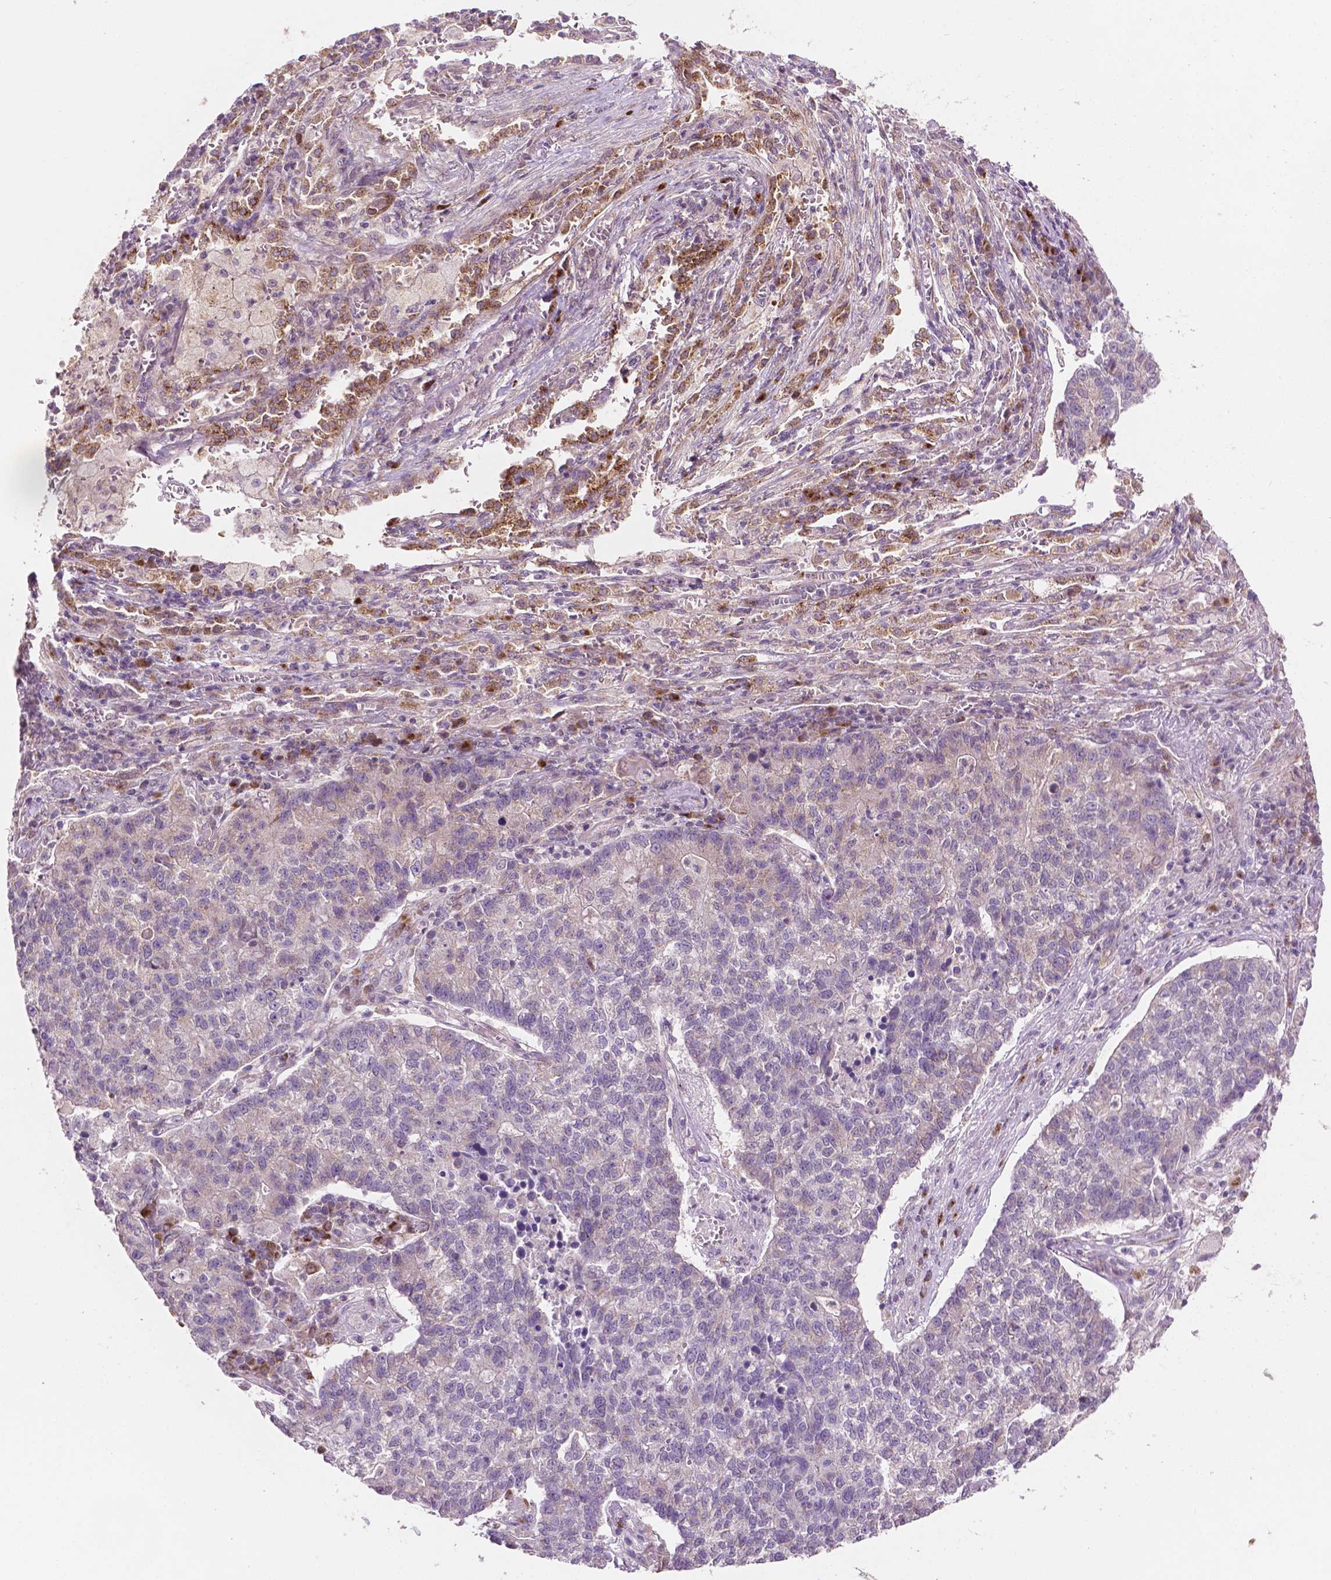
{"staining": {"intensity": "negative", "quantity": "none", "location": "none"}, "tissue": "lung cancer", "cell_type": "Tumor cells", "image_type": "cancer", "snomed": [{"axis": "morphology", "description": "Adenocarcinoma, NOS"}, {"axis": "topography", "description": "Lung"}], "caption": "There is no significant expression in tumor cells of lung cancer. (DAB (3,3'-diaminobenzidine) immunohistochemistry visualized using brightfield microscopy, high magnification).", "gene": "EBAG9", "patient": {"sex": "male", "age": 57}}